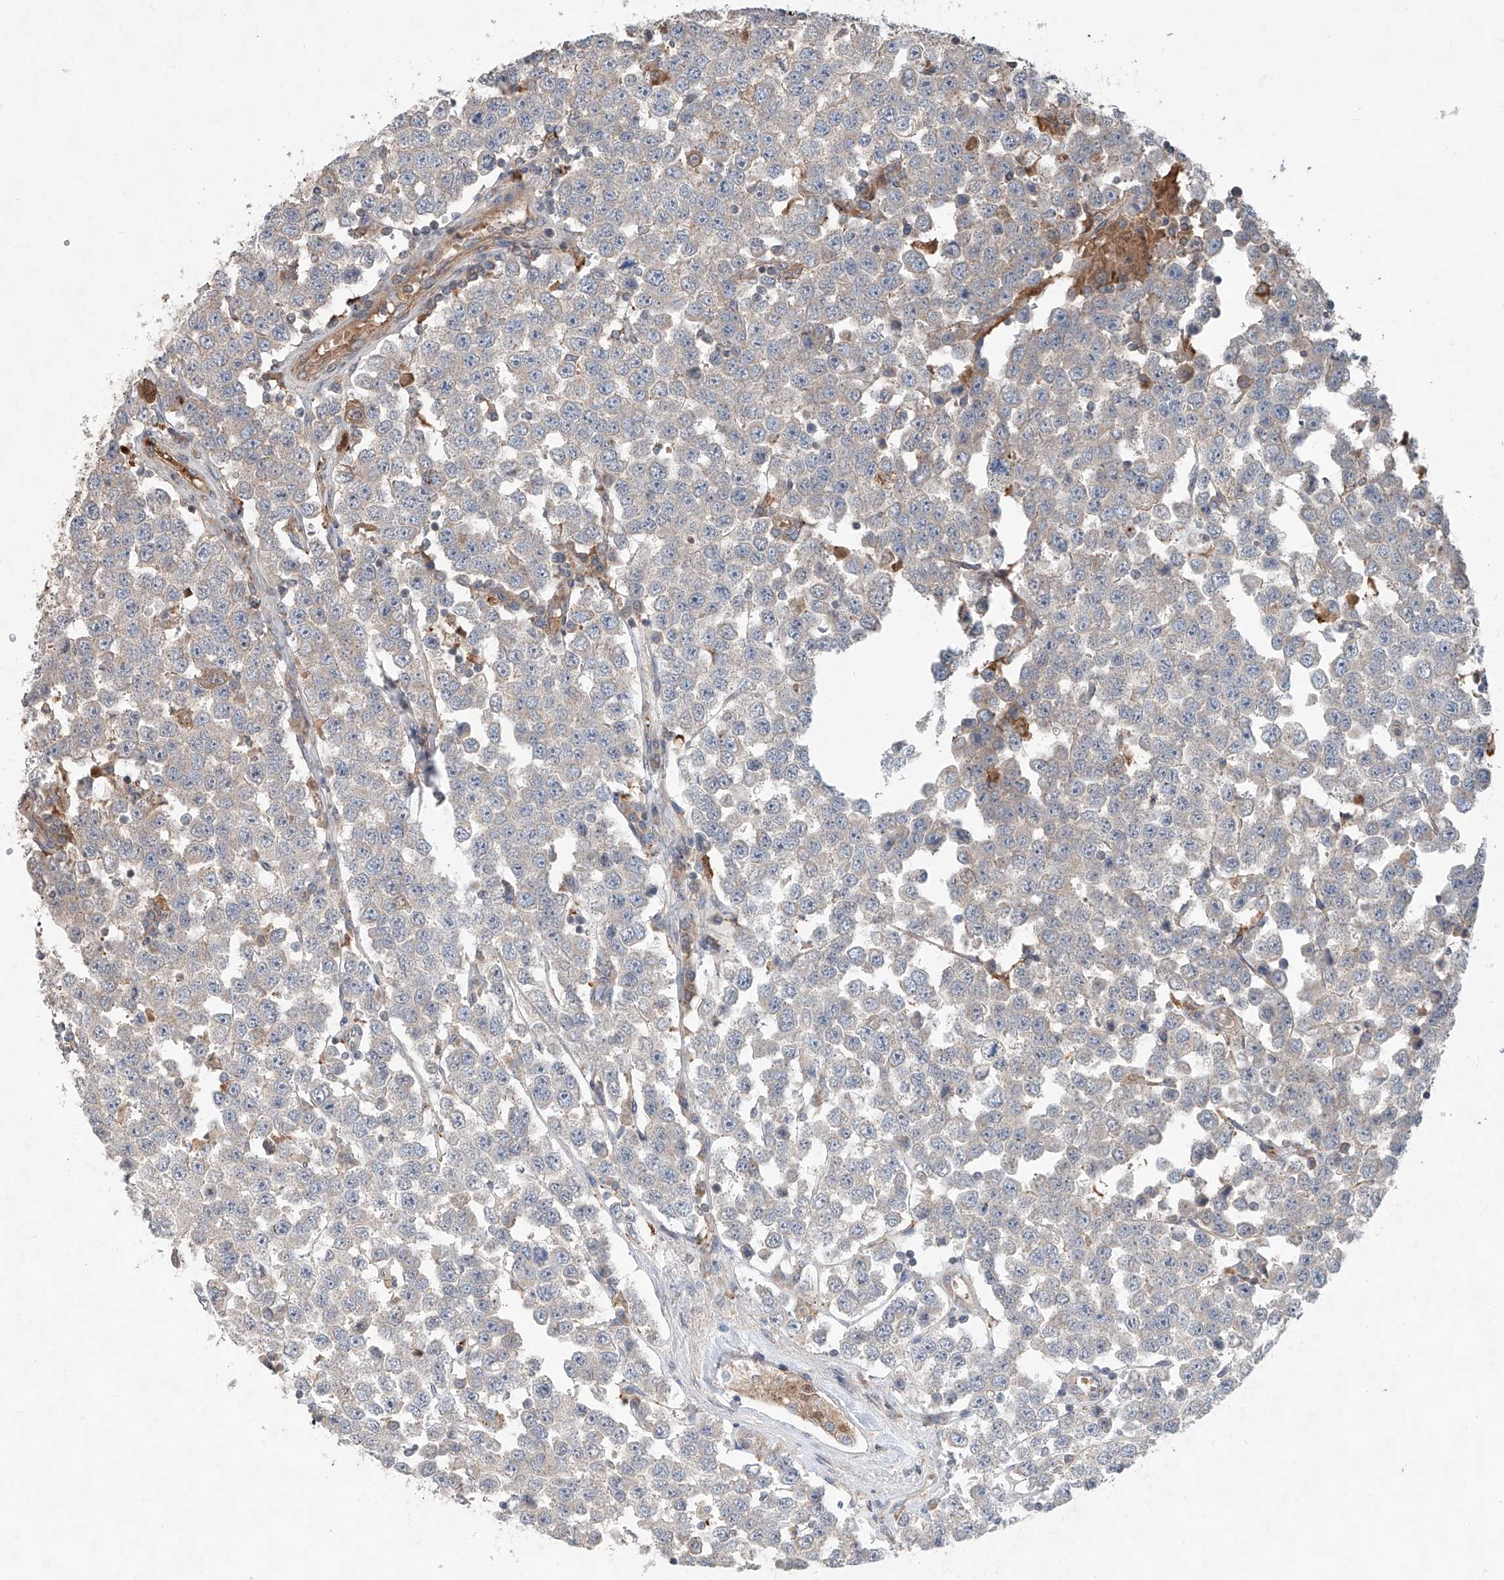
{"staining": {"intensity": "weak", "quantity": "<25%", "location": "cytoplasmic/membranous"}, "tissue": "testis cancer", "cell_type": "Tumor cells", "image_type": "cancer", "snomed": [{"axis": "morphology", "description": "Seminoma, NOS"}, {"axis": "topography", "description": "Testis"}], "caption": "Tumor cells show no significant expression in testis cancer (seminoma).", "gene": "ADAM23", "patient": {"sex": "male", "age": 28}}